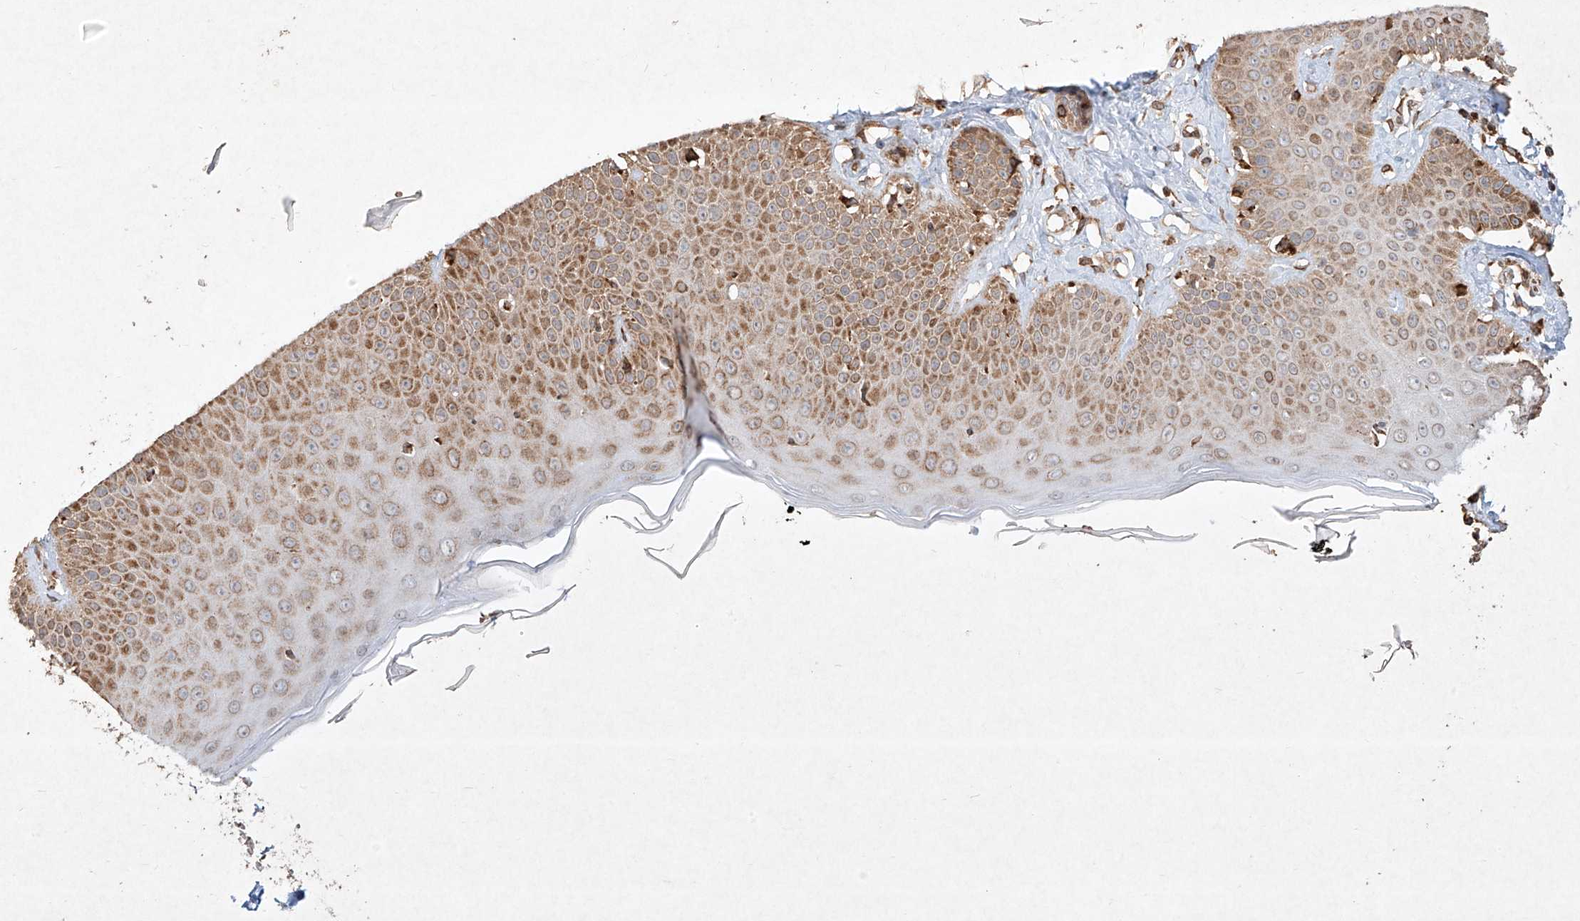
{"staining": {"intensity": "moderate", "quantity": ">75%", "location": "cytoplasmic/membranous"}, "tissue": "skin", "cell_type": "Fibroblasts", "image_type": "normal", "snomed": [{"axis": "morphology", "description": "Normal tissue, NOS"}, {"axis": "topography", "description": "Skin"}], "caption": "This photomicrograph shows immunohistochemistry staining of normal skin, with medium moderate cytoplasmic/membranous positivity in approximately >75% of fibroblasts.", "gene": "SEMA3B", "patient": {"sex": "male", "age": 52}}